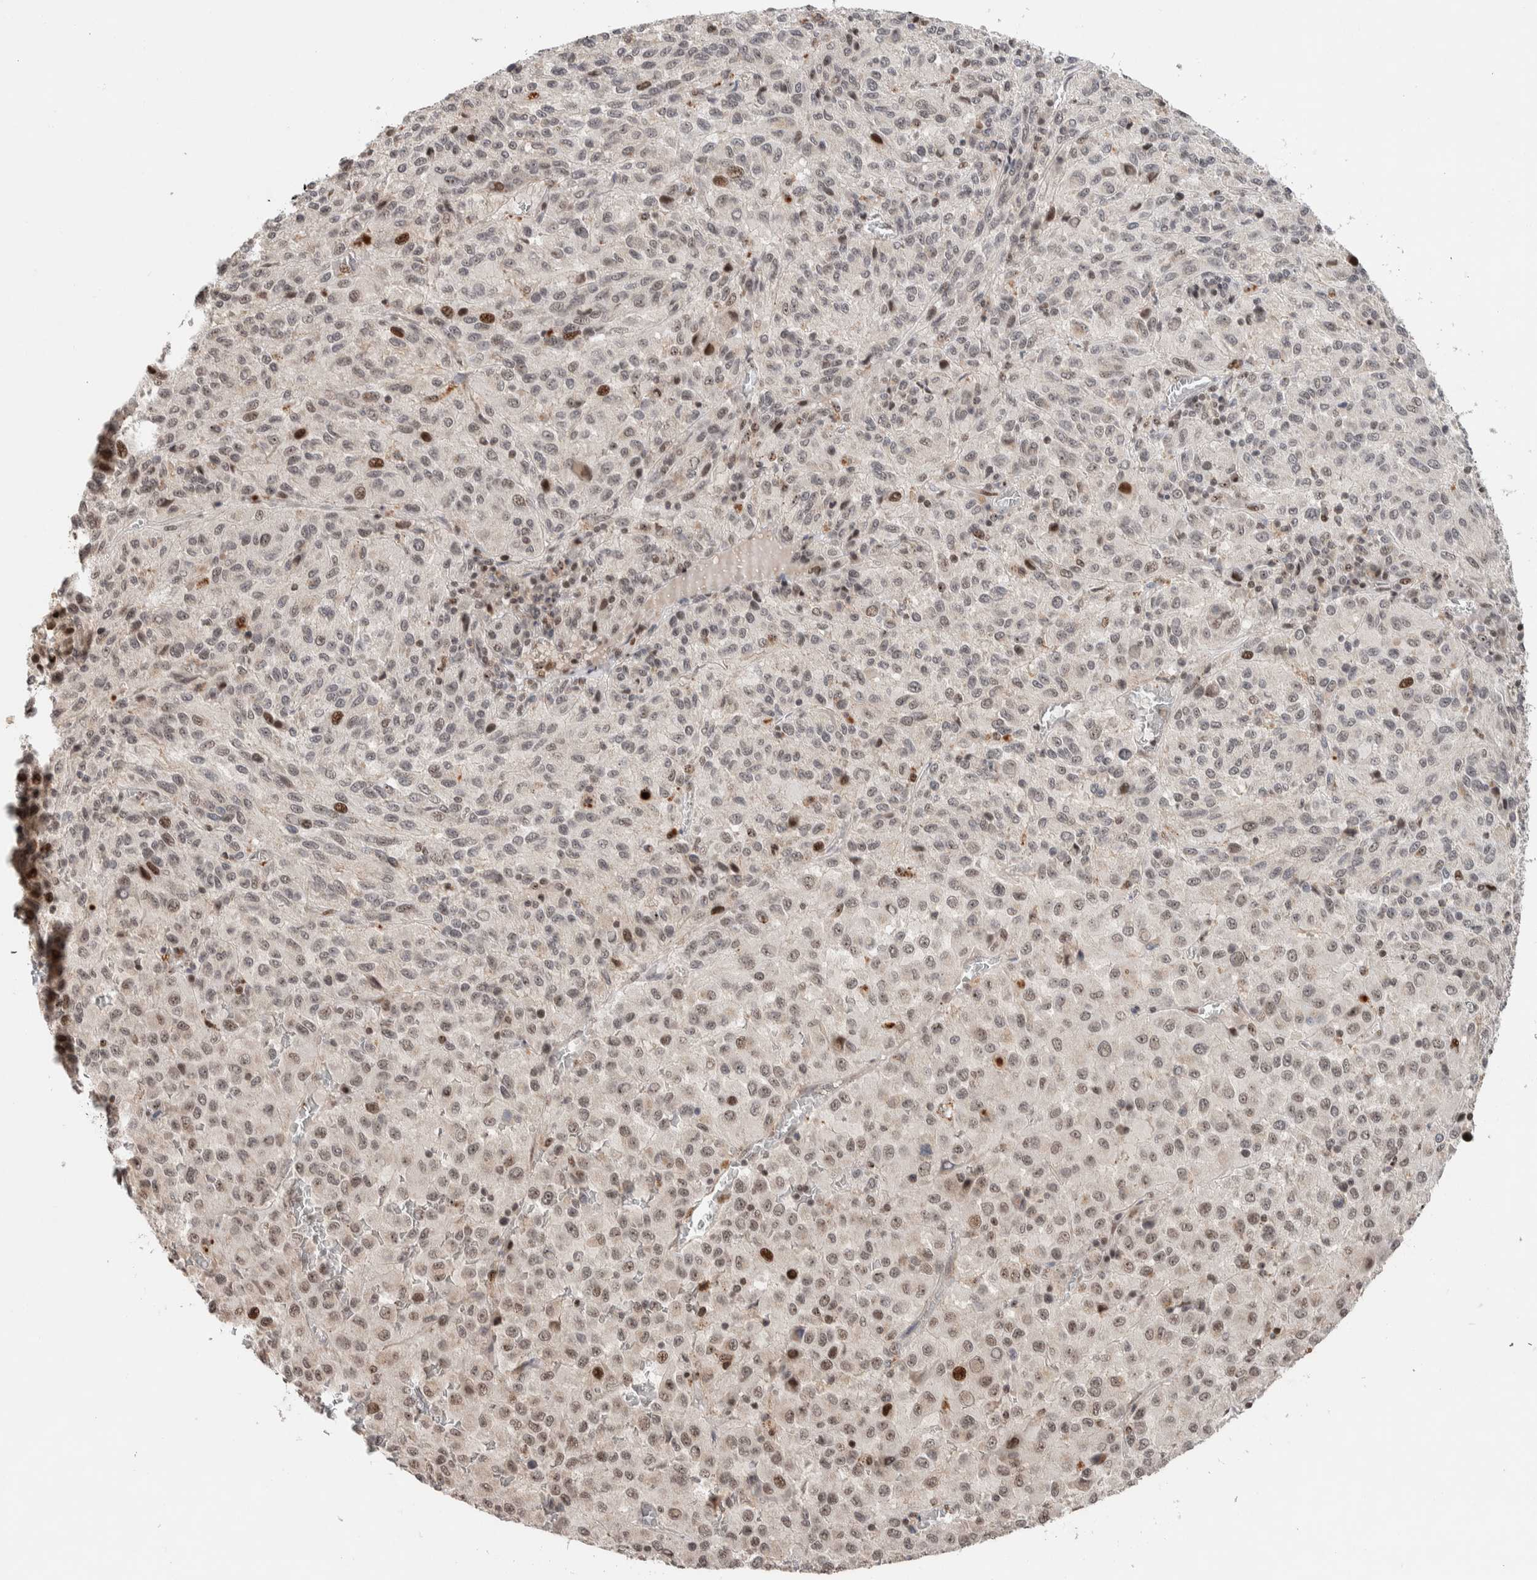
{"staining": {"intensity": "moderate", "quantity": "25%-75%", "location": "nuclear"}, "tissue": "melanoma", "cell_type": "Tumor cells", "image_type": "cancer", "snomed": [{"axis": "morphology", "description": "Malignant melanoma, Metastatic site"}, {"axis": "topography", "description": "Lung"}], "caption": "An IHC image of neoplastic tissue is shown. Protein staining in brown labels moderate nuclear positivity in melanoma within tumor cells. (Brightfield microscopy of DAB IHC at high magnification).", "gene": "ZNF521", "patient": {"sex": "male", "age": 64}}